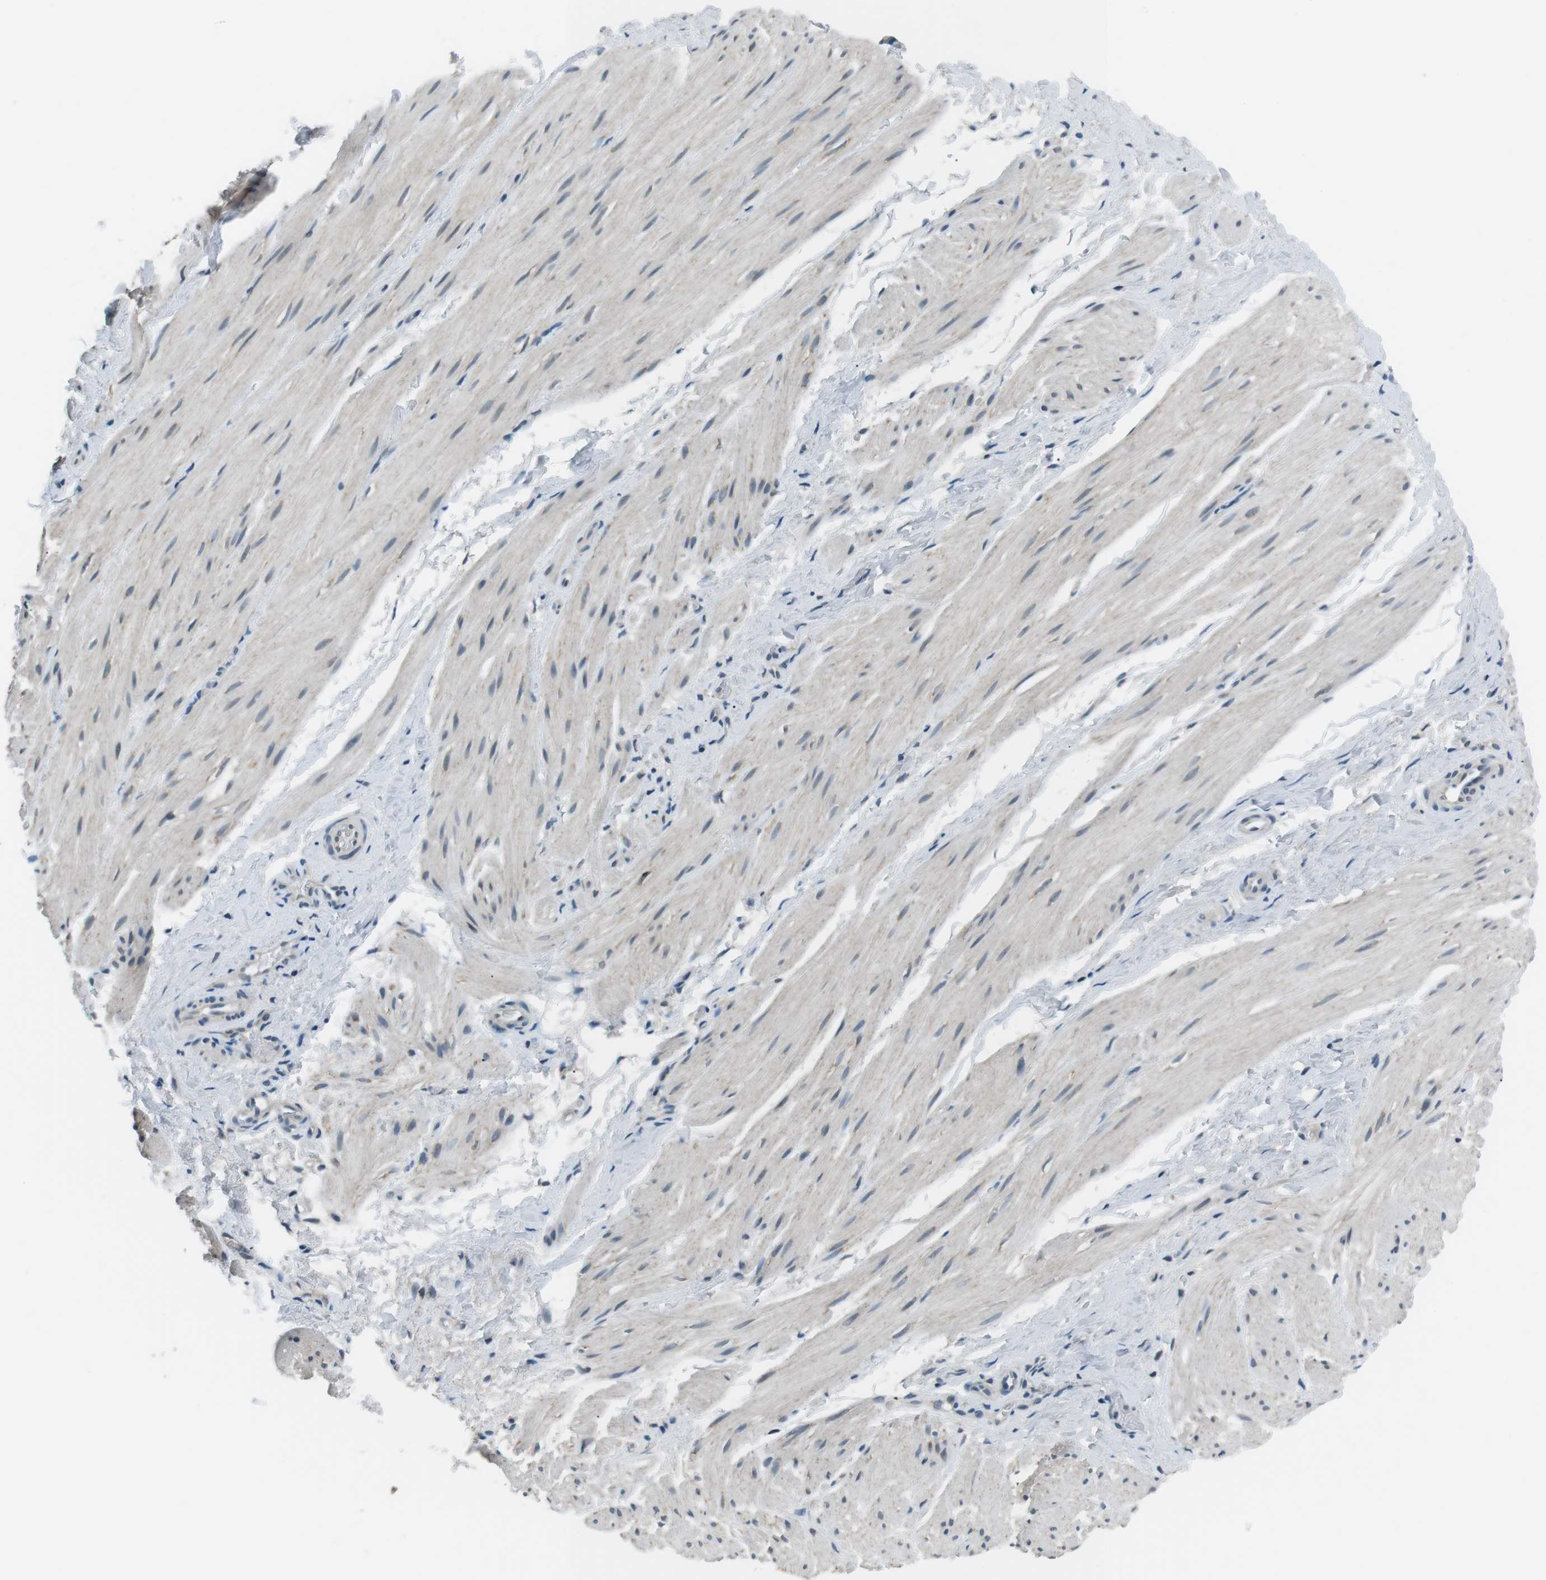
{"staining": {"intensity": "negative", "quantity": "none", "location": "none"}, "tissue": "smooth muscle", "cell_type": "Smooth muscle cells", "image_type": "normal", "snomed": [{"axis": "morphology", "description": "Normal tissue, NOS"}, {"axis": "topography", "description": "Smooth muscle"}], "caption": "An IHC photomicrograph of unremarkable smooth muscle is shown. There is no staining in smooth muscle cells of smooth muscle. (DAB IHC, high magnification).", "gene": "FAM3B", "patient": {"sex": "male", "age": 16}}